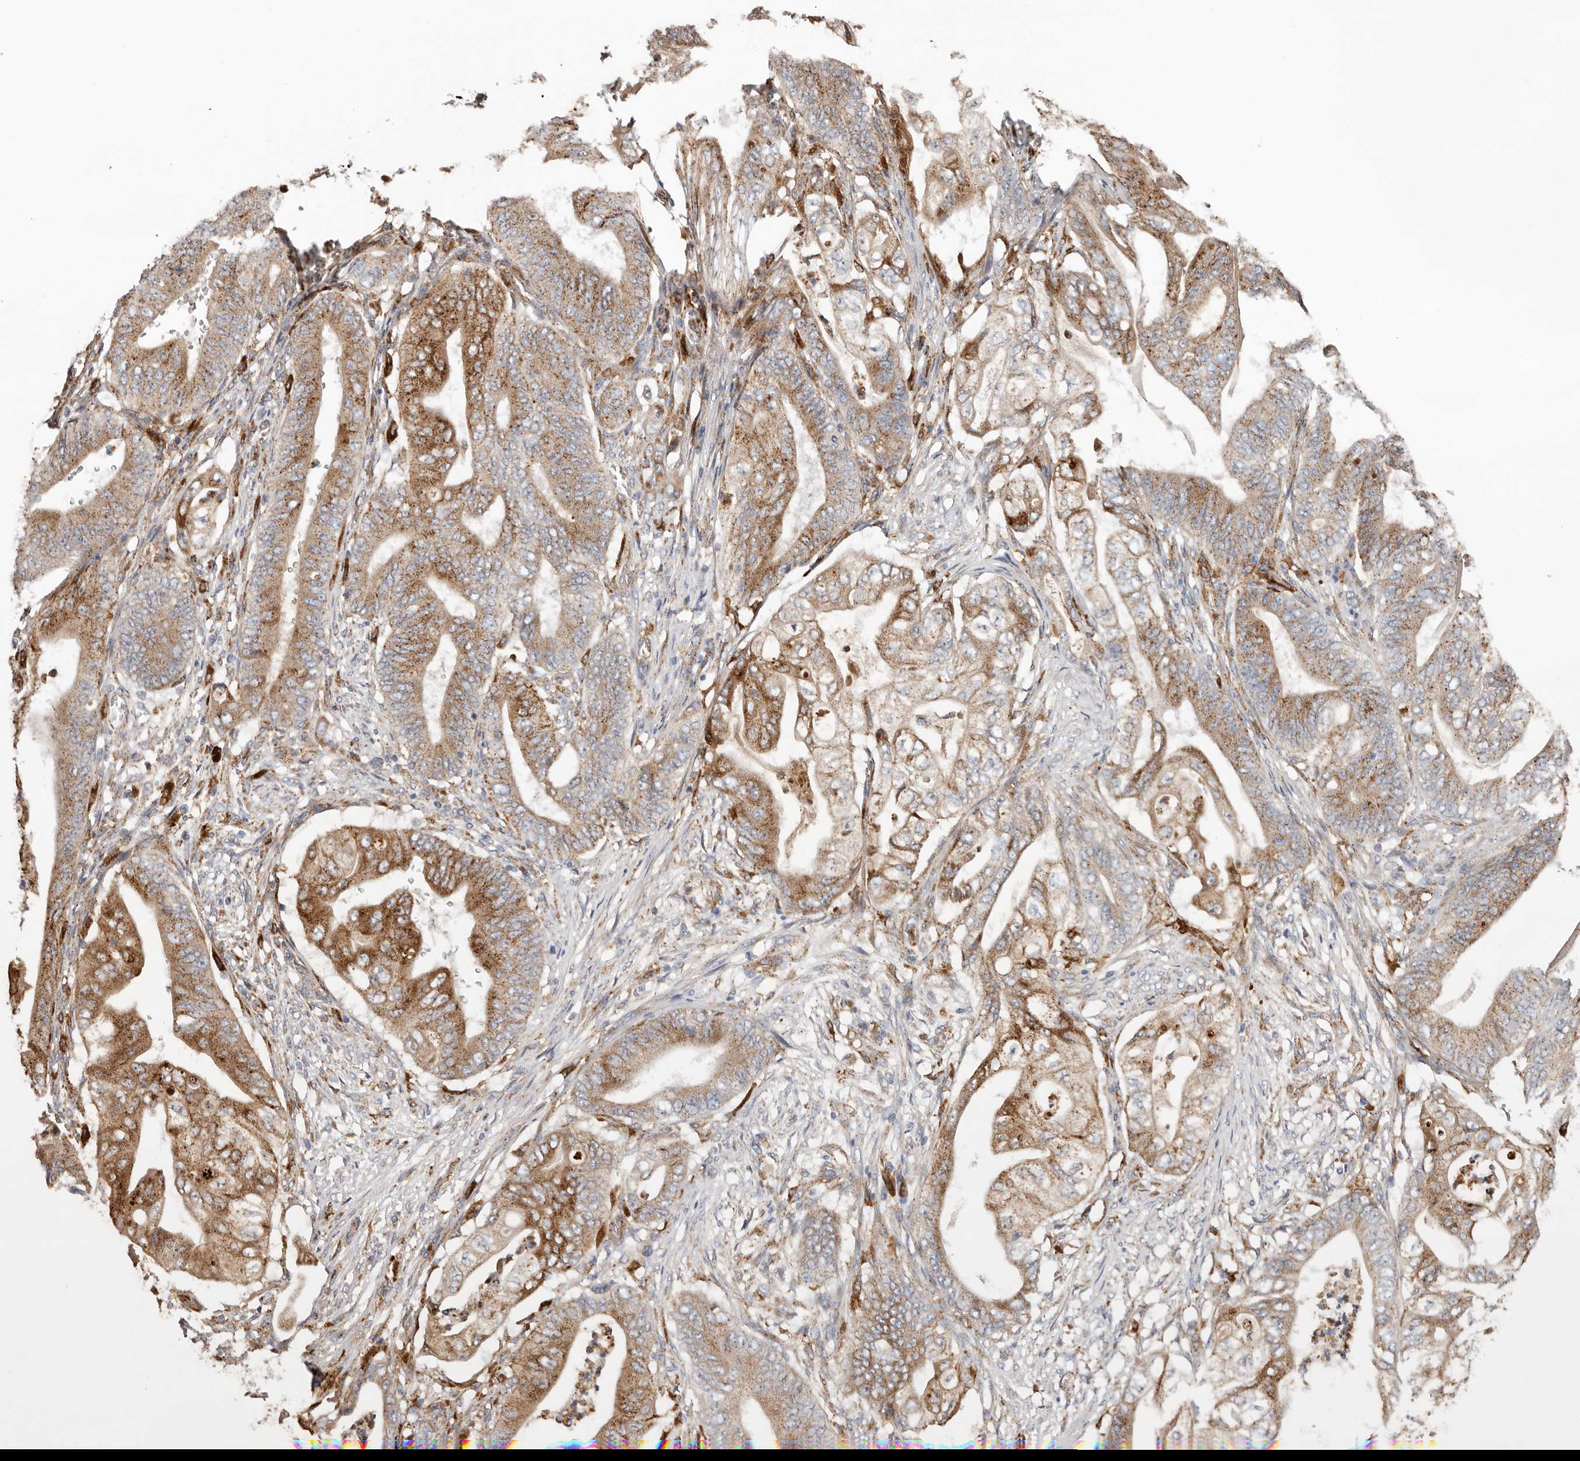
{"staining": {"intensity": "moderate", "quantity": ">75%", "location": "cytoplasmic/membranous"}, "tissue": "stomach cancer", "cell_type": "Tumor cells", "image_type": "cancer", "snomed": [{"axis": "morphology", "description": "Adenocarcinoma, NOS"}, {"axis": "topography", "description": "Stomach"}], "caption": "Human stomach adenocarcinoma stained with a protein marker reveals moderate staining in tumor cells.", "gene": "GRN", "patient": {"sex": "female", "age": 73}}